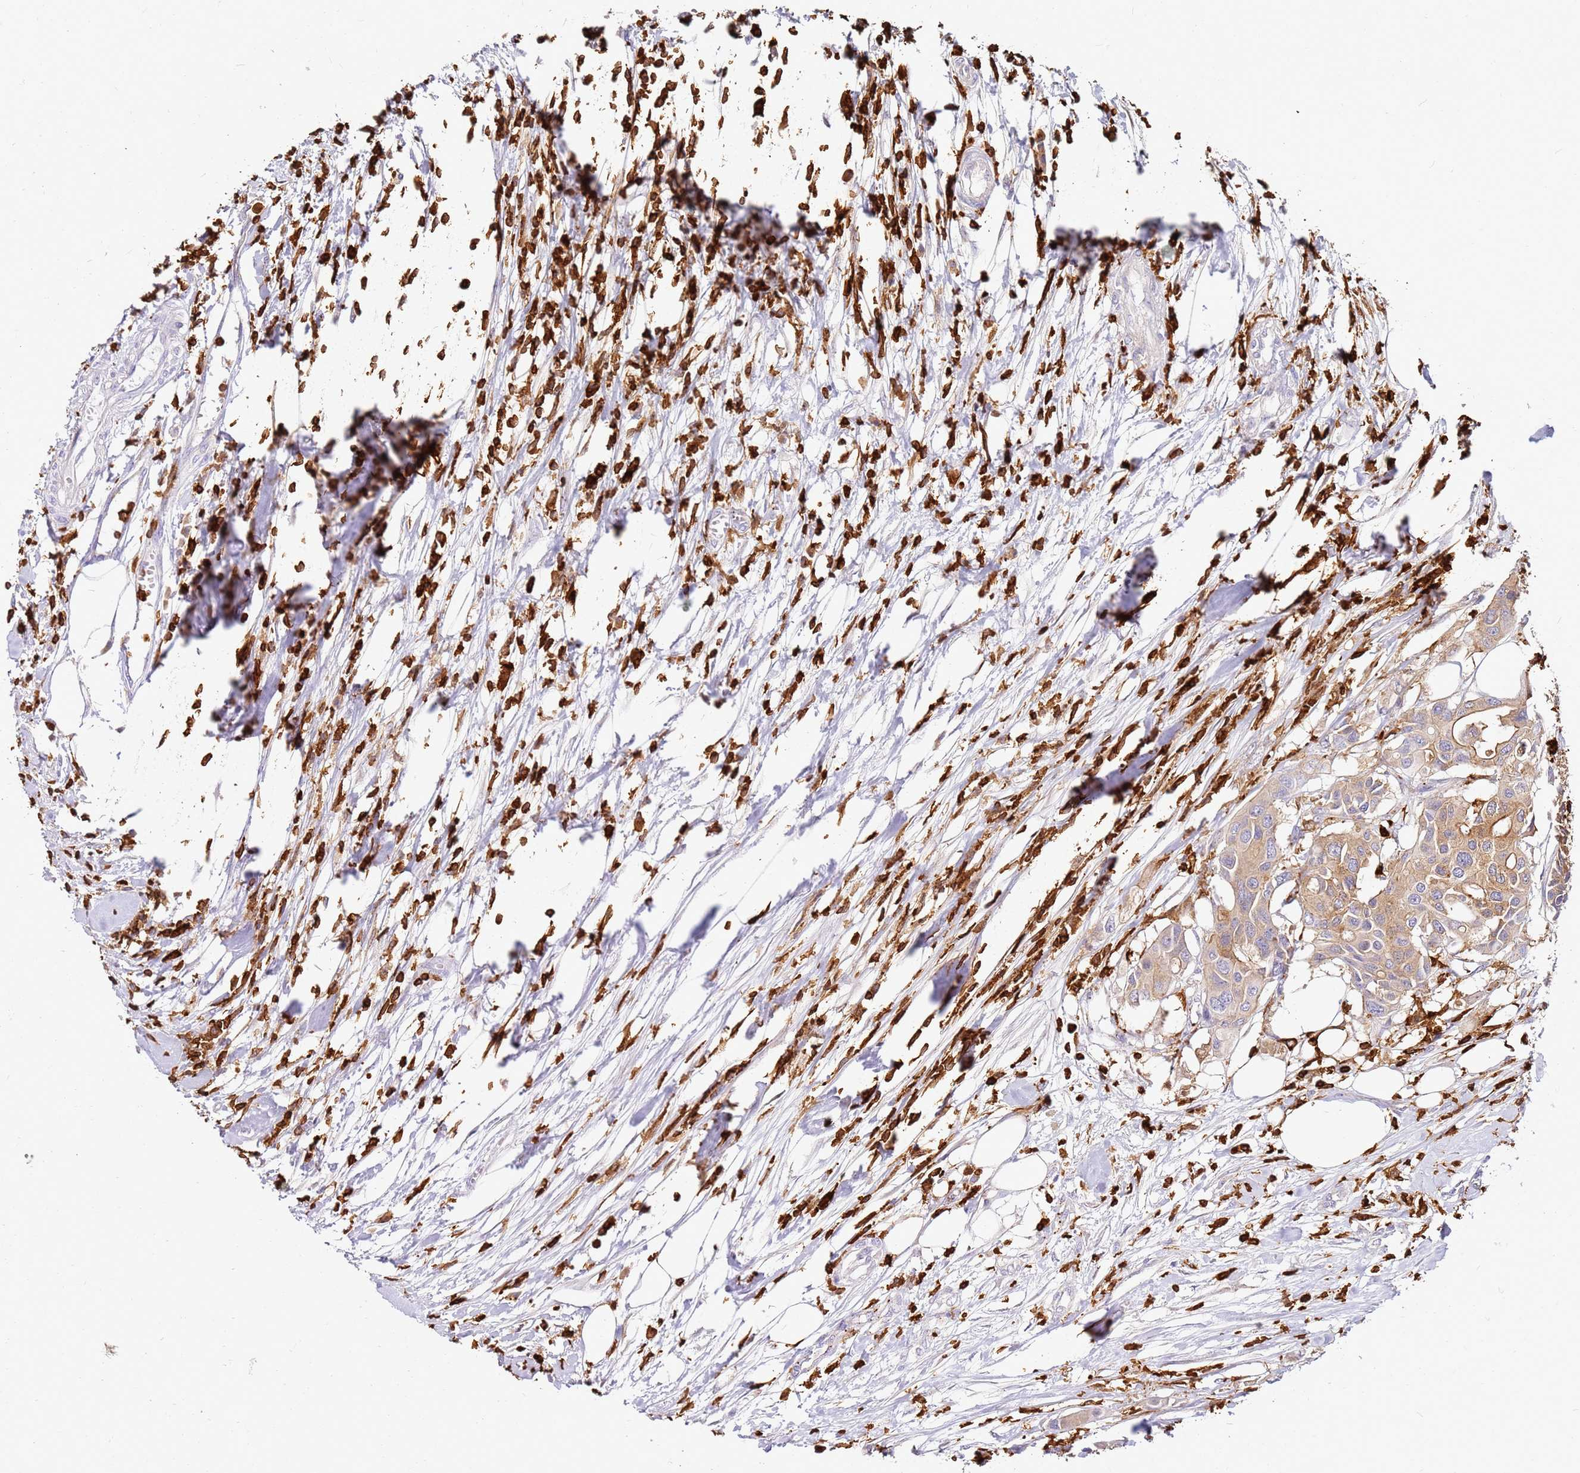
{"staining": {"intensity": "weak", "quantity": "25%-75%", "location": "cytoplasmic/membranous"}, "tissue": "colorectal cancer", "cell_type": "Tumor cells", "image_type": "cancer", "snomed": [{"axis": "morphology", "description": "Adenocarcinoma, NOS"}, {"axis": "topography", "description": "Colon"}], "caption": "The histopathology image reveals staining of colorectal cancer (adenocarcinoma), revealing weak cytoplasmic/membranous protein staining (brown color) within tumor cells. (DAB = brown stain, brightfield microscopy at high magnification).", "gene": "CORO1A", "patient": {"sex": "male", "age": 77}}